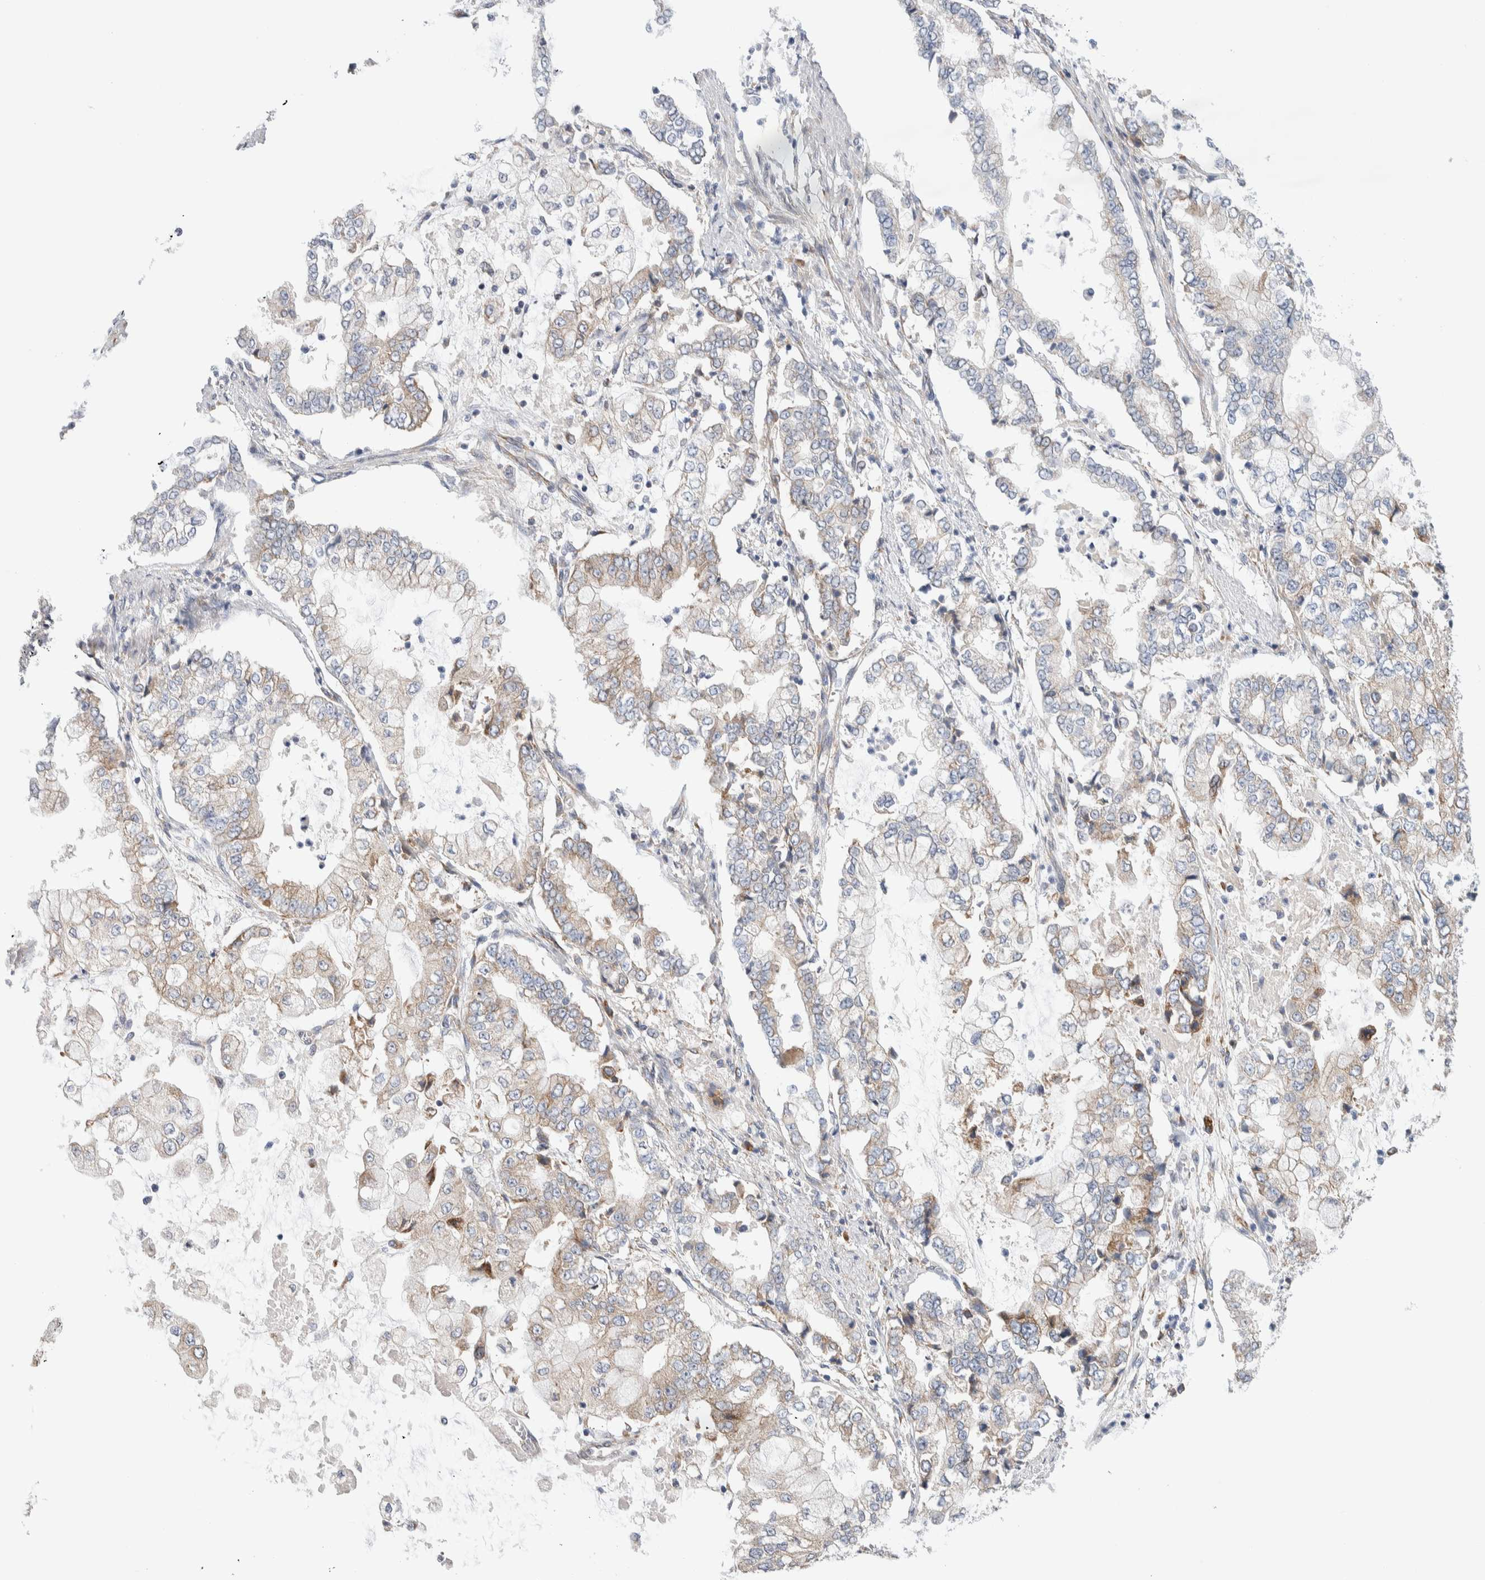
{"staining": {"intensity": "weak", "quantity": "25%-75%", "location": "cytoplasmic/membranous"}, "tissue": "stomach cancer", "cell_type": "Tumor cells", "image_type": "cancer", "snomed": [{"axis": "morphology", "description": "Adenocarcinoma, NOS"}, {"axis": "topography", "description": "Stomach"}], "caption": "Brown immunohistochemical staining in human stomach adenocarcinoma reveals weak cytoplasmic/membranous staining in approximately 25%-75% of tumor cells. (Stains: DAB (3,3'-diaminobenzidine) in brown, nuclei in blue, Microscopy: brightfield microscopy at high magnification).", "gene": "RACK1", "patient": {"sex": "male", "age": 76}}